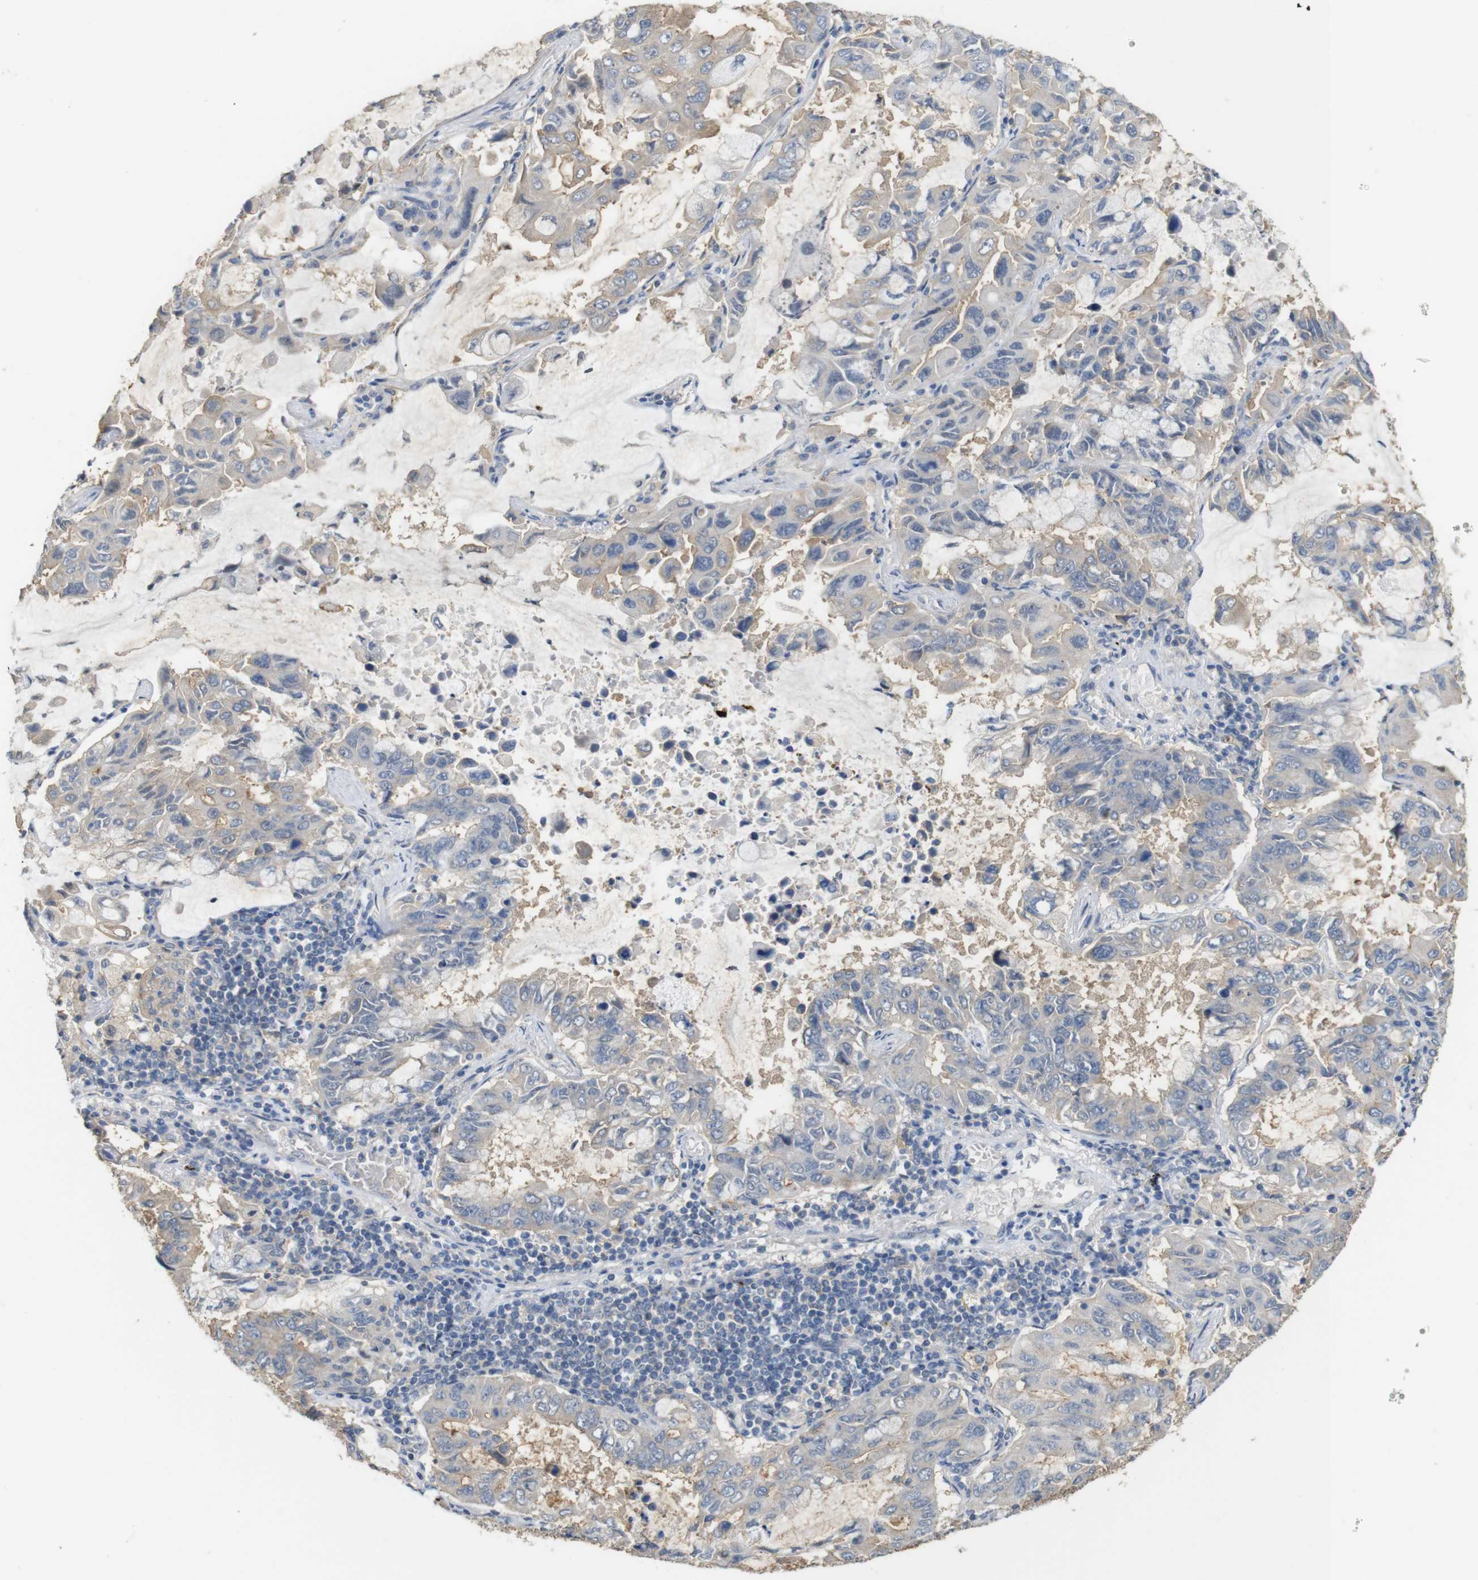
{"staining": {"intensity": "weak", "quantity": "<25%", "location": "cytoplasmic/membranous"}, "tissue": "lung cancer", "cell_type": "Tumor cells", "image_type": "cancer", "snomed": [{"axis": "morphology", "description": "Adenocarcinoma, NOS"}, {"axis": "topography", "description": "Lung"}], "caption": "Lung cancer (adenocarcinoma) was stained to show a protein in brown. There is no significant expression in tumor cells. (DAB (3,3'-diaminobenzidine) immunohistochemistry, high magnification).", "gene": "CDC34", "patient": {"sex": "male", "age": 64}}